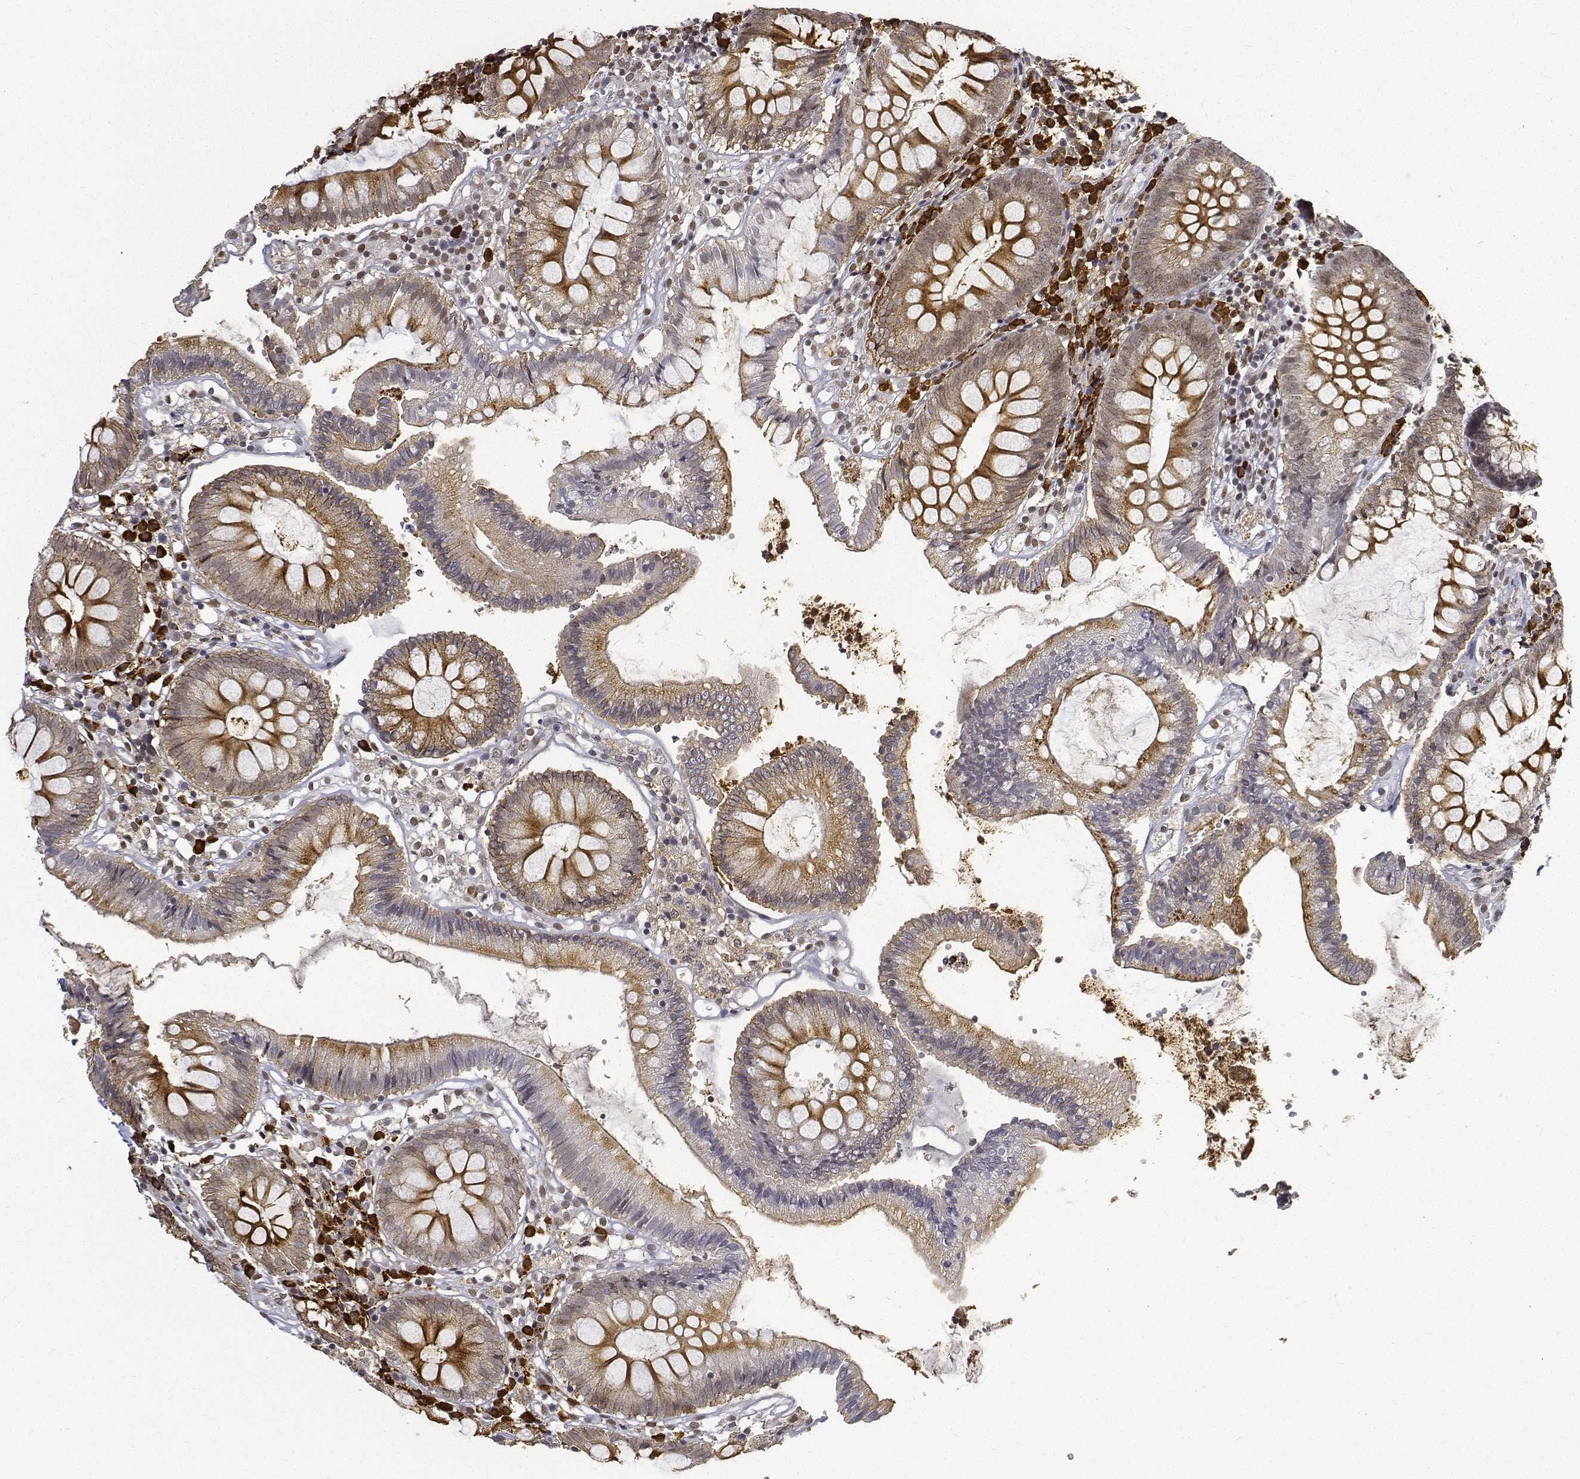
{"staining": {"intensity": "moderate", "quantity": ">75%", "location": "nuclear"}, "tissue": "colon", "cell_type": "Endothelial cells", "image_type": "normal", "snomed": [{"axis": "morphology", "description": "Normal tissue, NOS"}, {"axis": "morphology", "description": "Adenocarcinoma, NOS"}, {"axis": "topography", "description": "Colon"}], "caption": "Unremarkable colon was stained to show a protein in brown. There is medium levels of moderate nuclear expression in approximately >75% of endothelial cells.", "gene": "ATRX", "patient": {"sex": "male", "age": 83}}